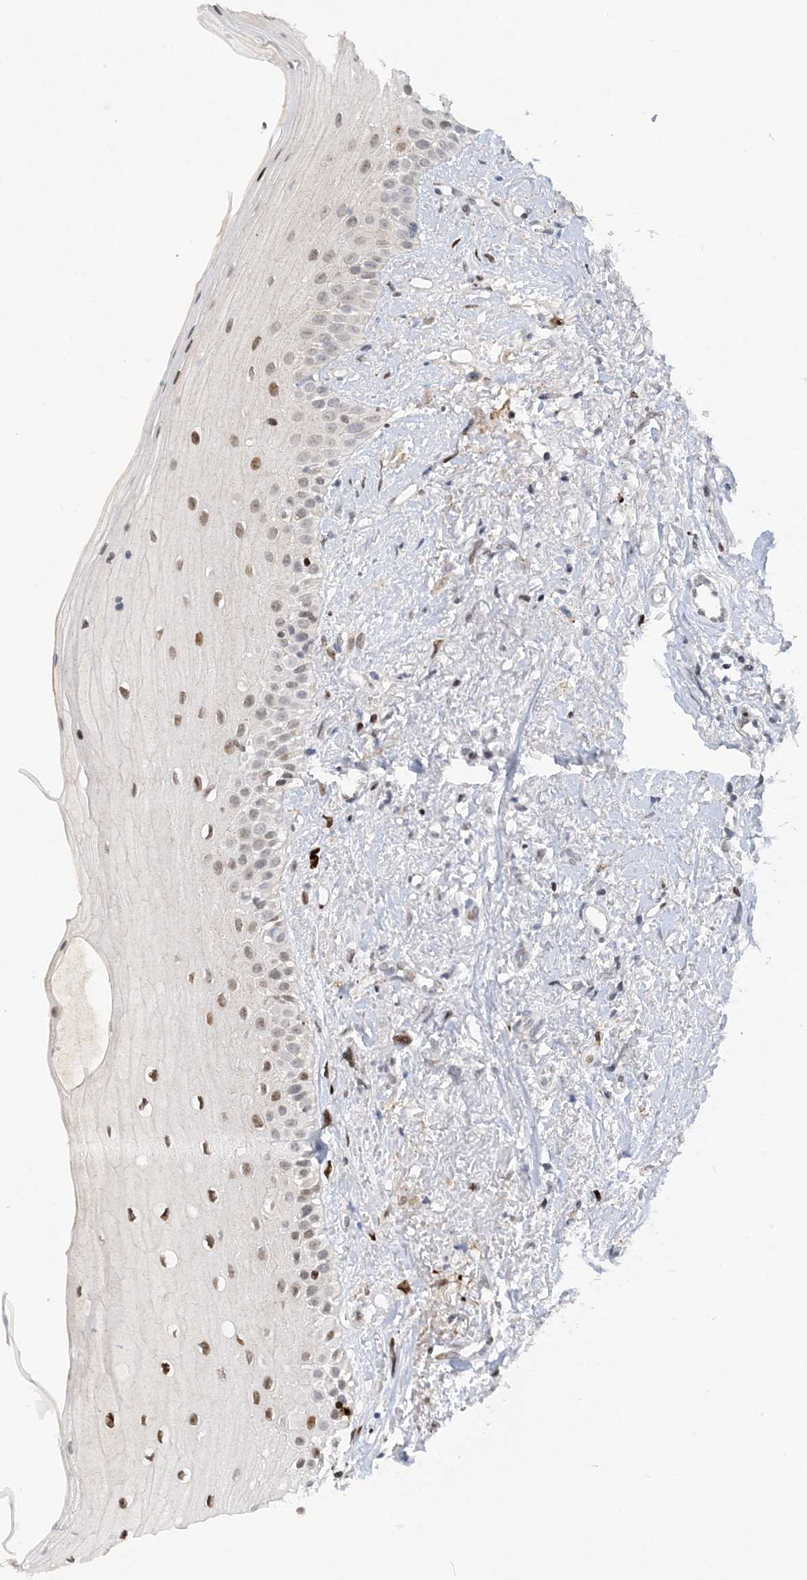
{"staining": {"intensity": "moderate", "quantity": ">75%", "location": "nuclear"}, "tissue": "oral mucosa", "cell_type": "Squamous epithelial cells", "image_type": "normal", "snomed": [{"axis": "morphology", "description": "Normal tissue, NOS"}, {"axis": "topography", "description": "Oral tissue"}], "caption": "Protein staining of unremarkable oral mucosa displays moderate nuclear expression in approximately >75% of squamous epithelial cells.", "gene": "SLC25A53", "patient": {"sex": "female", "age": 63}}